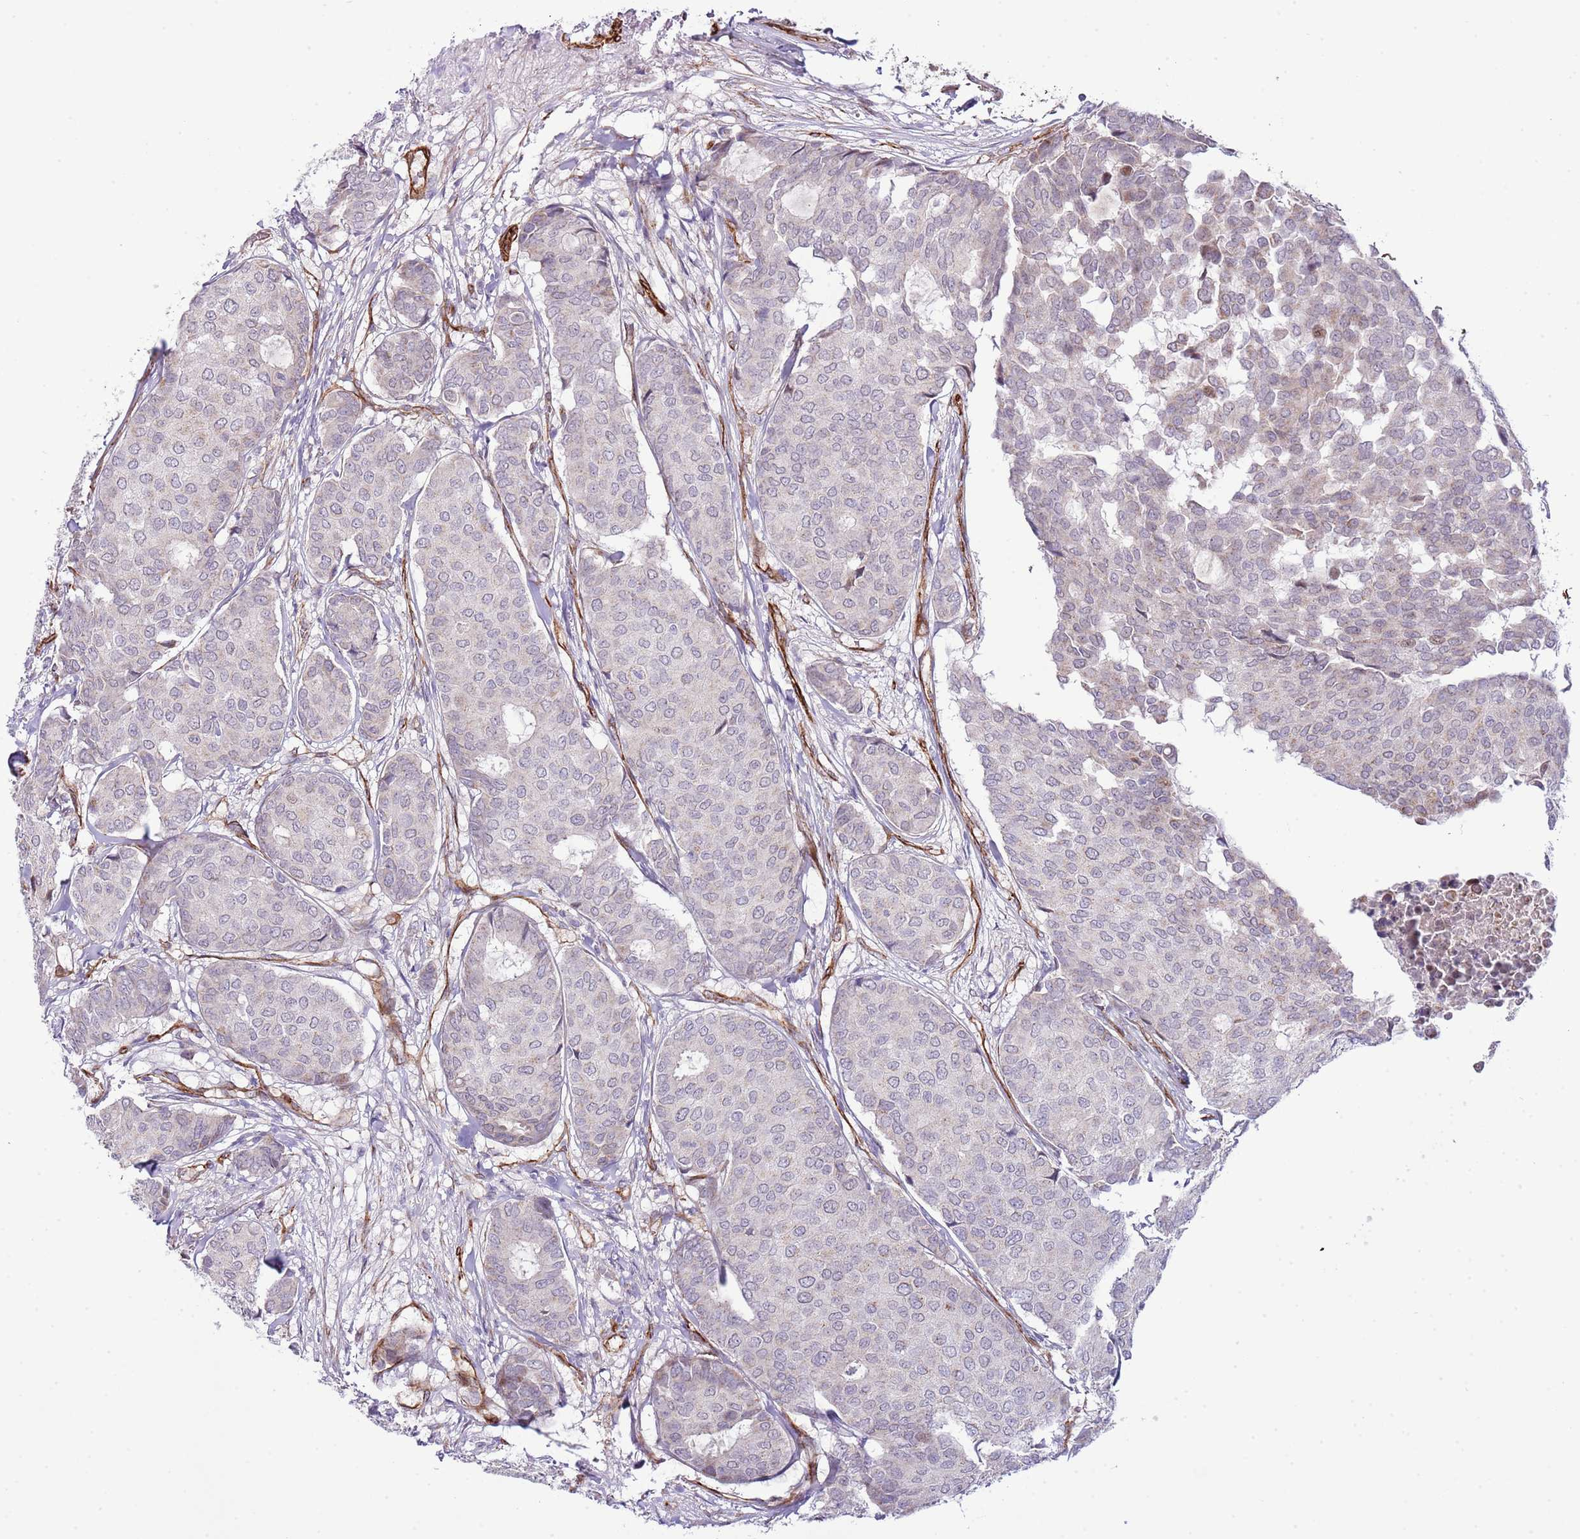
{"staining": {"intensity": "negative", "quantity": "none", "location": "none"}, "tissue": "breast cancer", "cell_type": "Tumor cells", "image_type": "cancer", "snomed": [{"axis": "morphology", "description": "Duct carcinoma"}, {"axis": "topography", "description": "Breast"}], "caption": "The image shows no significant staining in tumor cells of breast cancer.", "gene": "NEK3", "patient": {"sex": "female", "age": 75}}